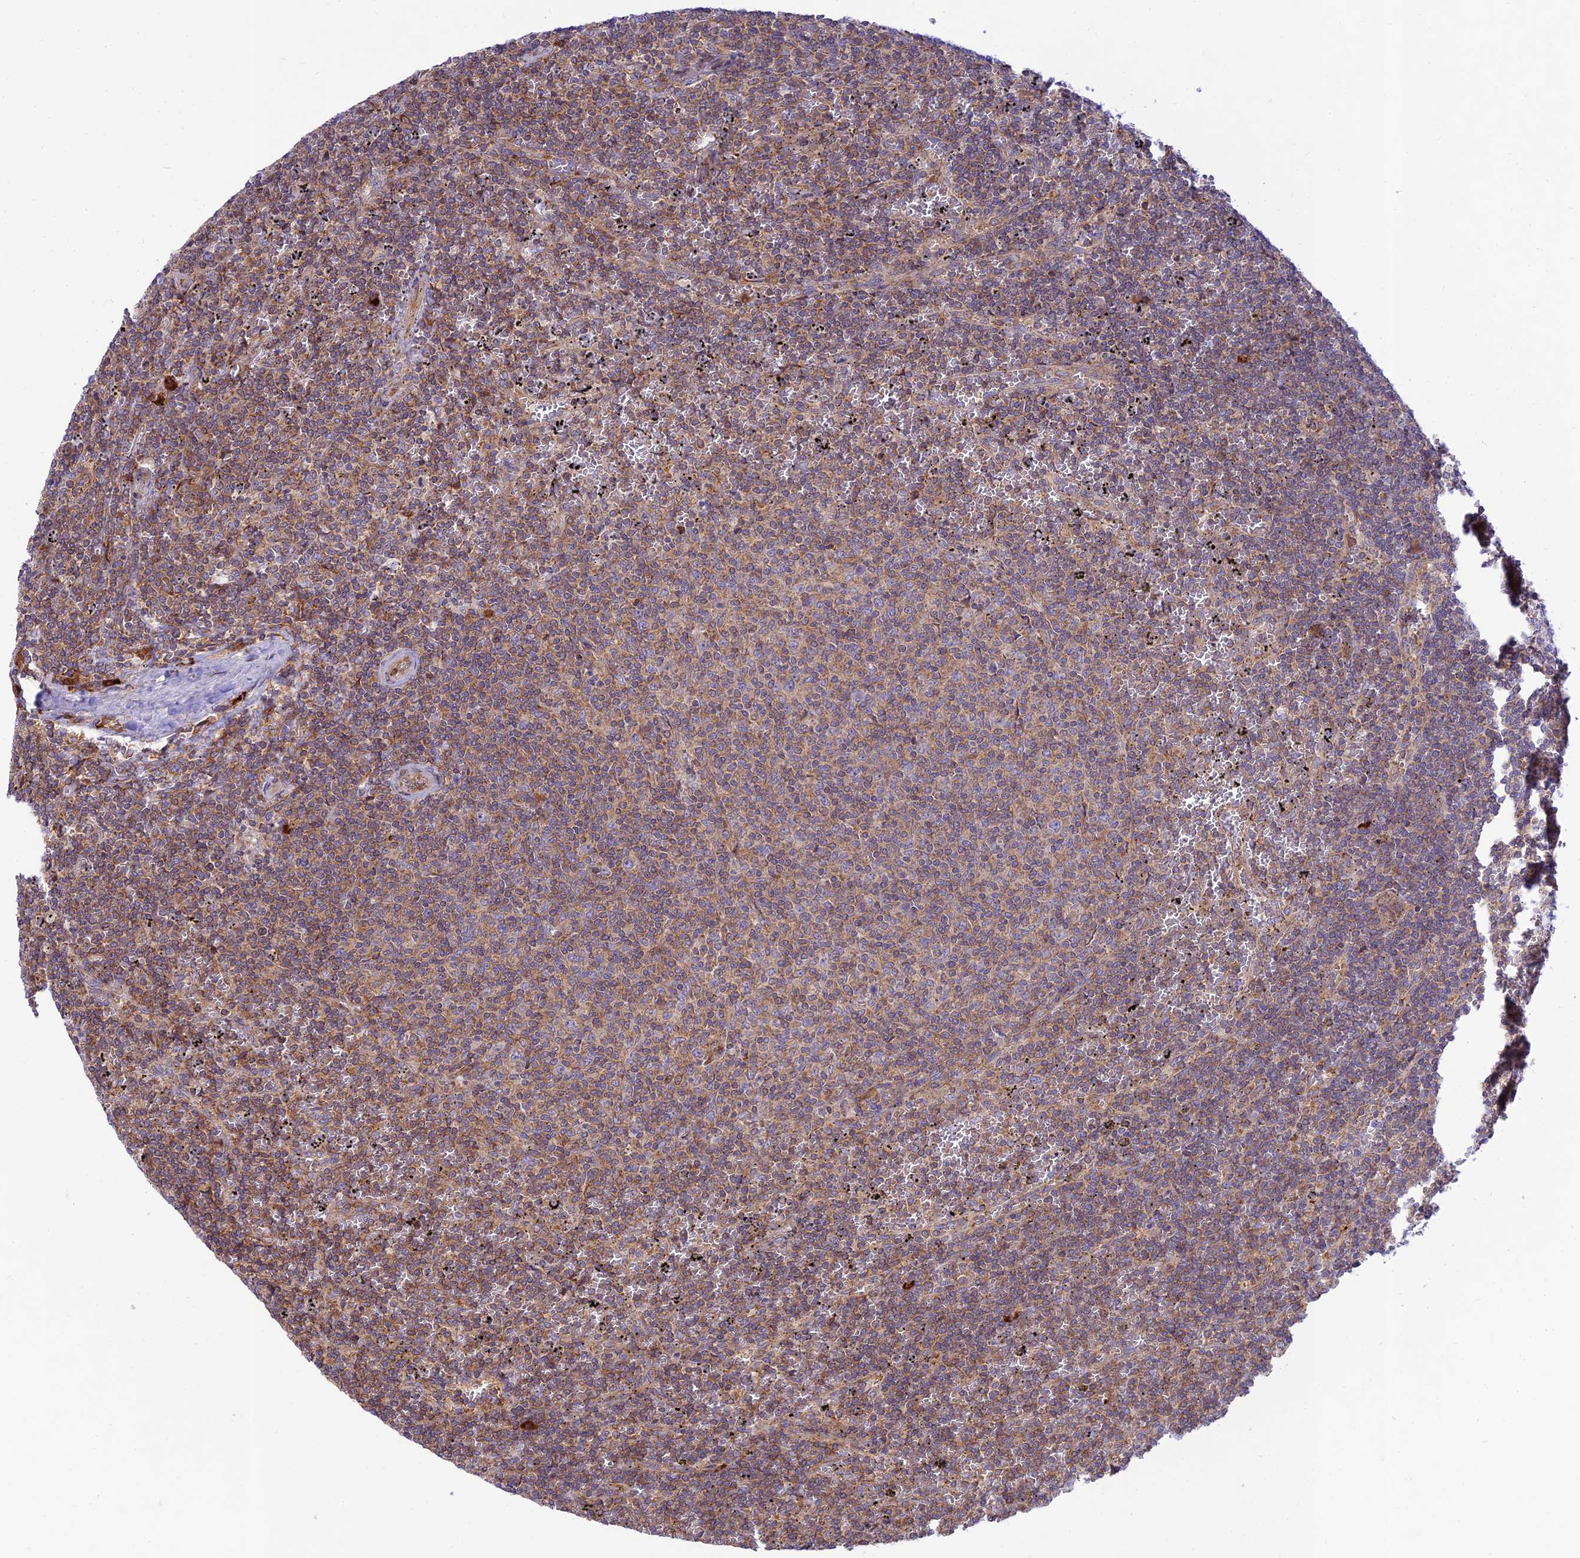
{"staining": {"intensity": "weak", "quantity": "25%-75%", "location": "cytoplasmic/membranous"}, "tissue": "lymphoma", "cell_type": "Tumor cells", "image_type": "cancer", "snomed": [{"axis": "morphology", "description": "Malignant lymphoma, non-Hodgkin's type, Low grade"}, {"axis": "topography", "description": "Spleen"}], "caption": "Brown immunohistochemical staining in malignant lymphoma, non-Hodgkin's type (low-grade) displays weak cytoplasmic/membranous staining in approximately 25%-75% of tumor cells. (Stains: DAB (3,3'-diaminobenzidine) in brown, nuclei in blue, Microscopy: brightfield microscopy at high magnification).", "gene": "PIMREG", "patient": {"sex": "female", "age": 50}}